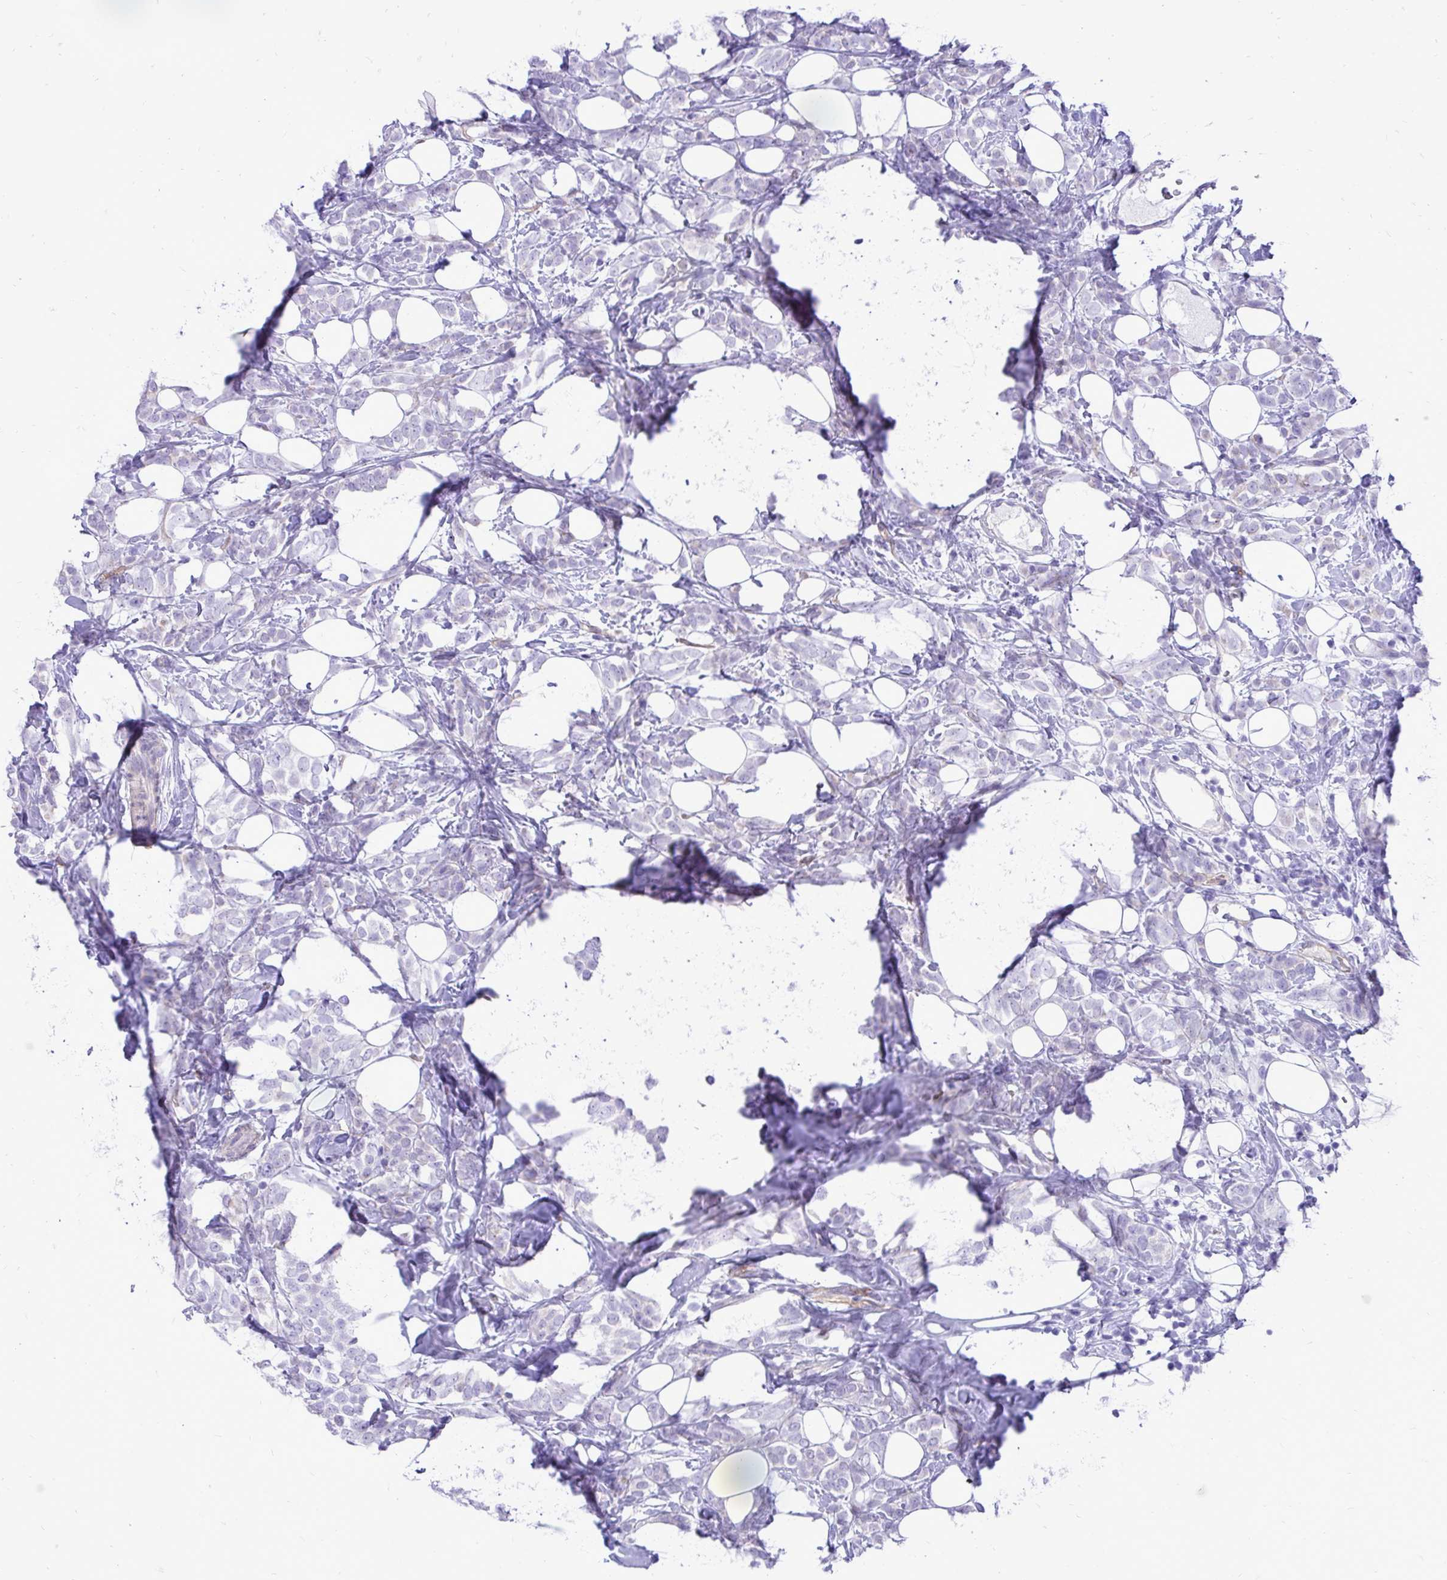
{"staining": {"intensity": "negative", "quantity": "none", "location": "none"}, "tissue": "breast cancer", "cell_type": "Tumor cells", "image_type": "cancer", "snomed": [{"axis": "morphology", "description": "Lobular carcinoma"}, {"axis": "topography", "description": "Breast"}], "caption": "DAB (3,3'-diaminobenzidine) immunohistochemical staining of breast cancer reveals no significant positivity in tumor cells.", "gene": "PELI3", "patient": {"sex": "female", "age": 49}}